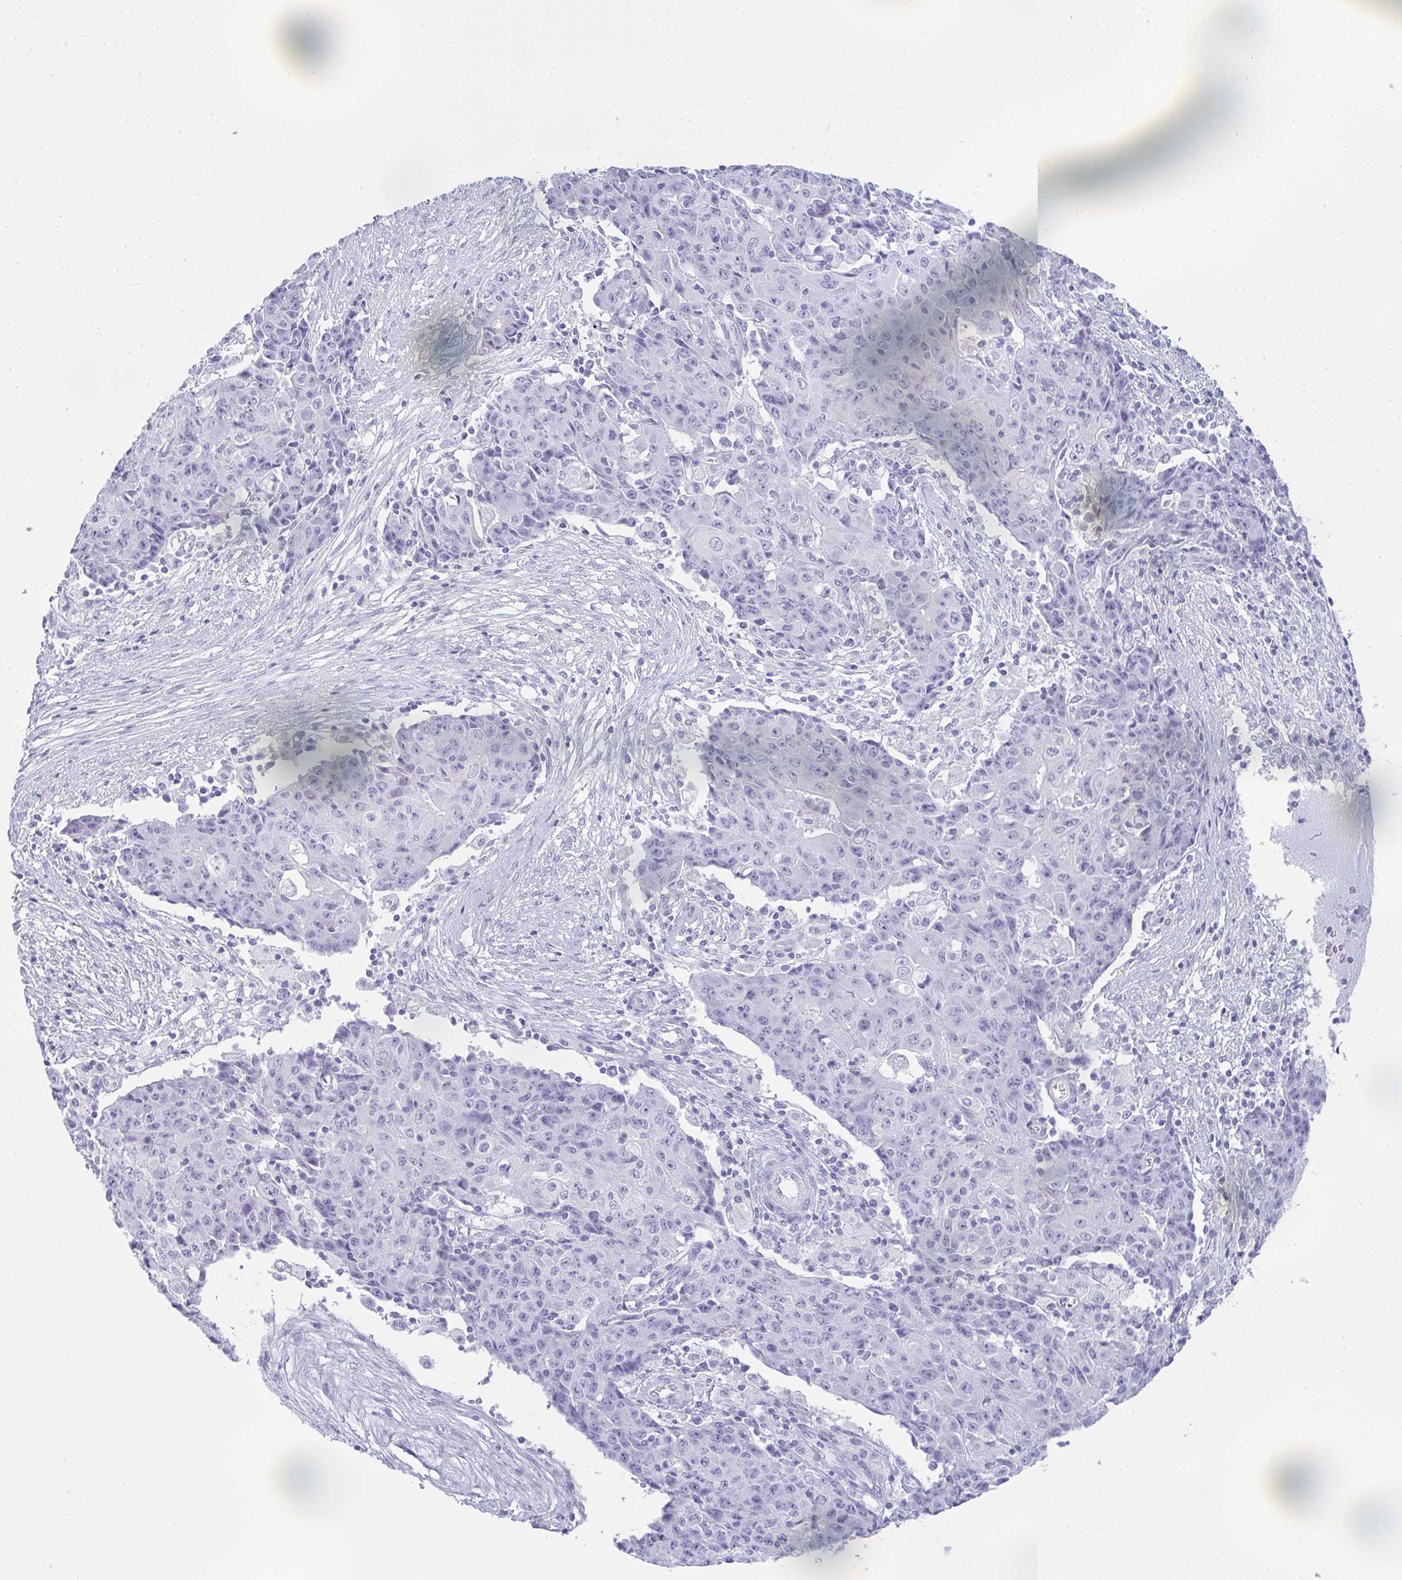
{"staining": {"intensity": "negative", "quantity": "none", "location": "none"}, "tissue": "ovarian cancer", "cell_type": "Tumor cells", "image_type": "cancer", "snomed": [{"axis": "morphology", "description": "Carcinoma, endometroid"}, {"axis": "topography", "description": "Ovary"}], "caption": "Tumor cells are negative for protein expression in human ovarian cancer (endometroid carcinoma). Nuclei are stained in blue.", "gene": "RASL10A", "patient": {"sex": "female", "age": 42}}